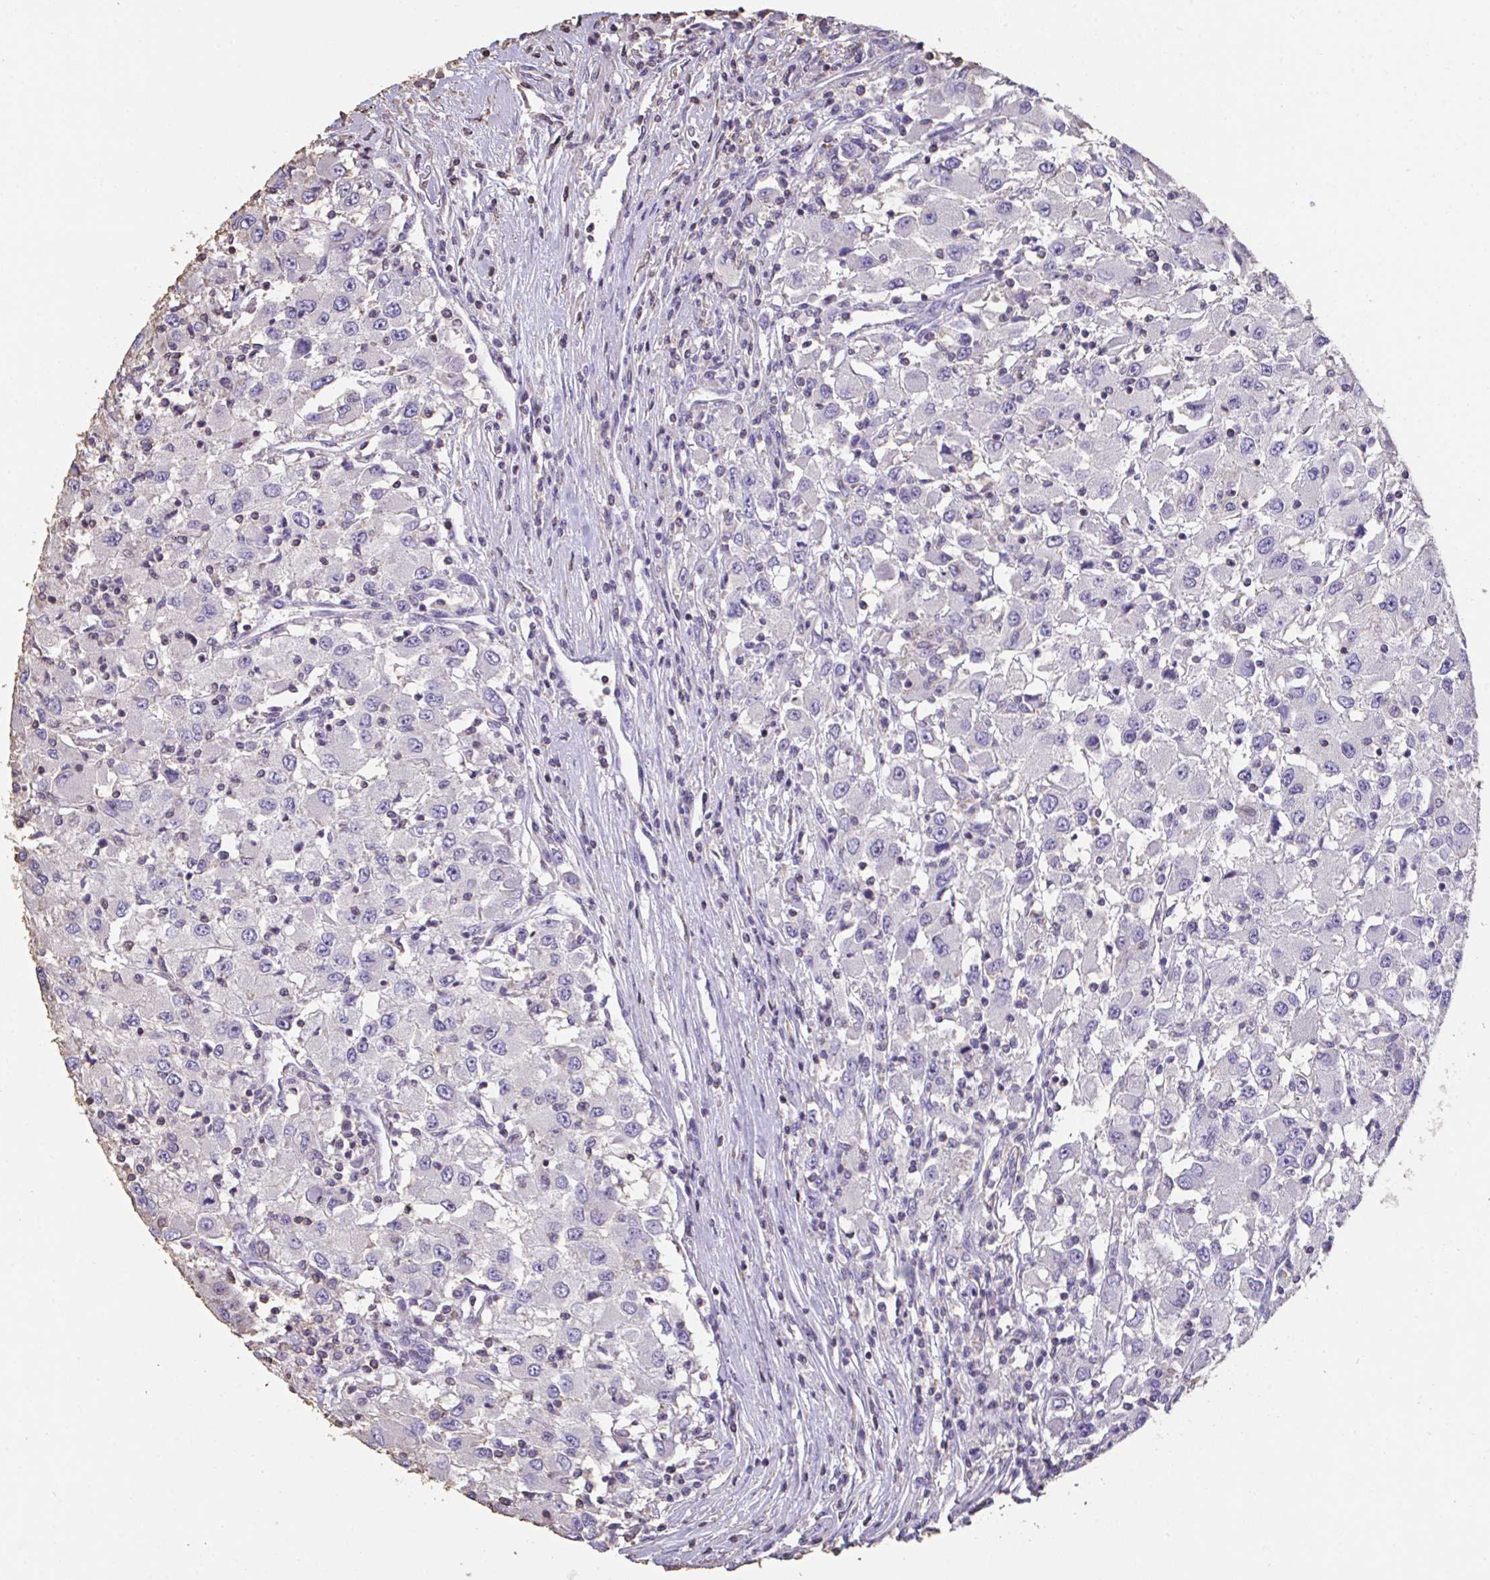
{"staining": {"intensity": "negative", "quantity": "none", "location": "none"}, "tissue": "renal cancer", "cell_type": "Tumor cells", "image_type": "cancer", "snomed": [{"axis": "morphology", "description": "Adenocarcinoma, NOS"}, {"axis": "topography", "description": "Kidney"}], "caption": "There is no significant positivity in tumor cells of adenocarcinoma (renal). (DAB (3,3'-diaminobenzidine) immunohistochemistry (IHC) visualized using brightfield microscopy, high magnification).", "gene": "IL23R", "patient": {"sex": "female", "age": 67}}